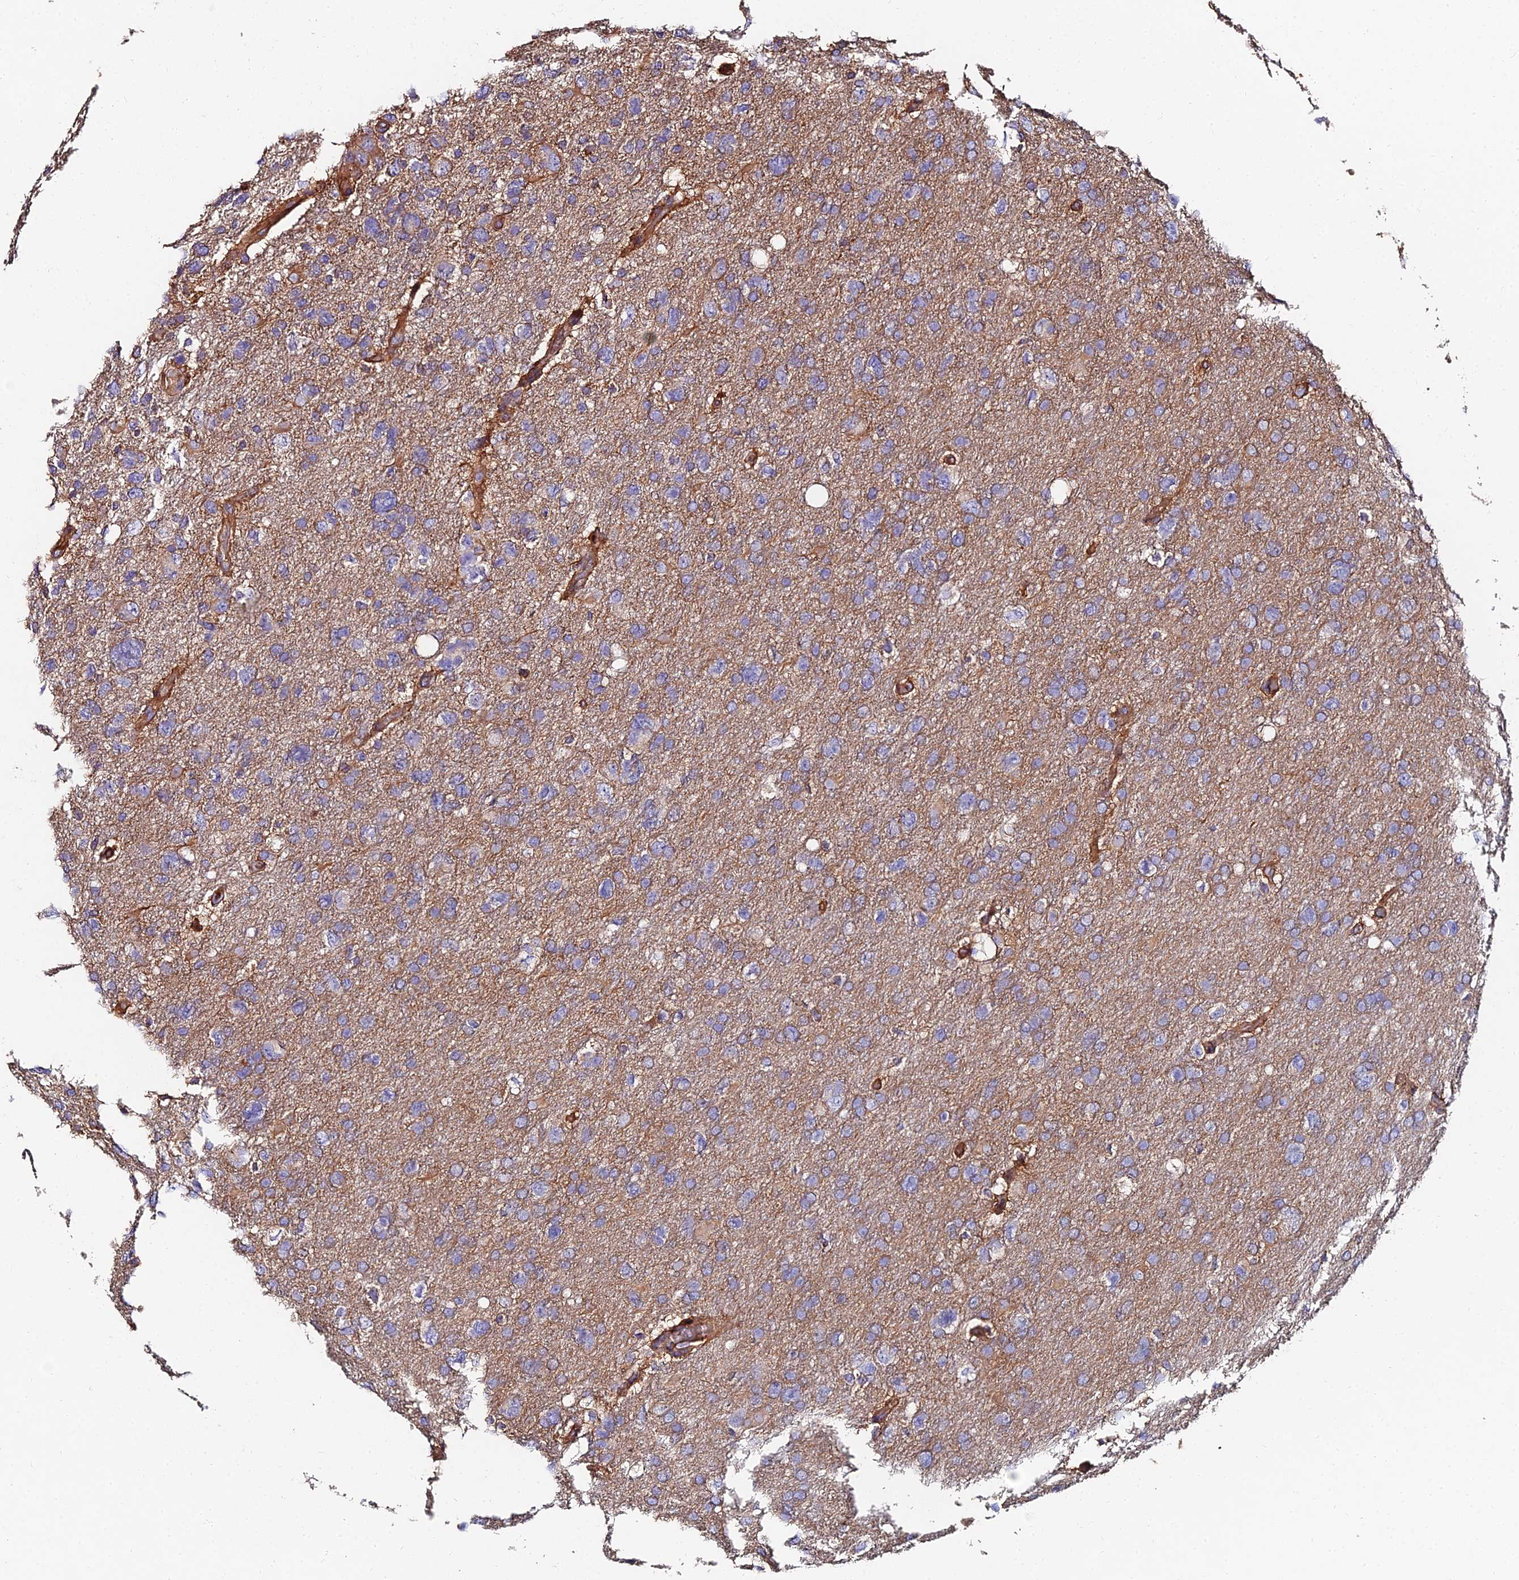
{"staining": {"intensity": "negative", "quantity": "none", "location": "none"}, "tissue": "glioma", "cell_type": "Tumor cells", "image_type": "cancer", "snomed": [{"axis": "morphology", "description": "Glioma, malignant, High grade"}, {"axis": "topography", "description": "Brain"}], "caption": "The photomicrograph shows no staining of tumor cells in high-grade glioma (malignant).", "gene": "EXT1", "patient": {"sex": "male", "age": 61}}